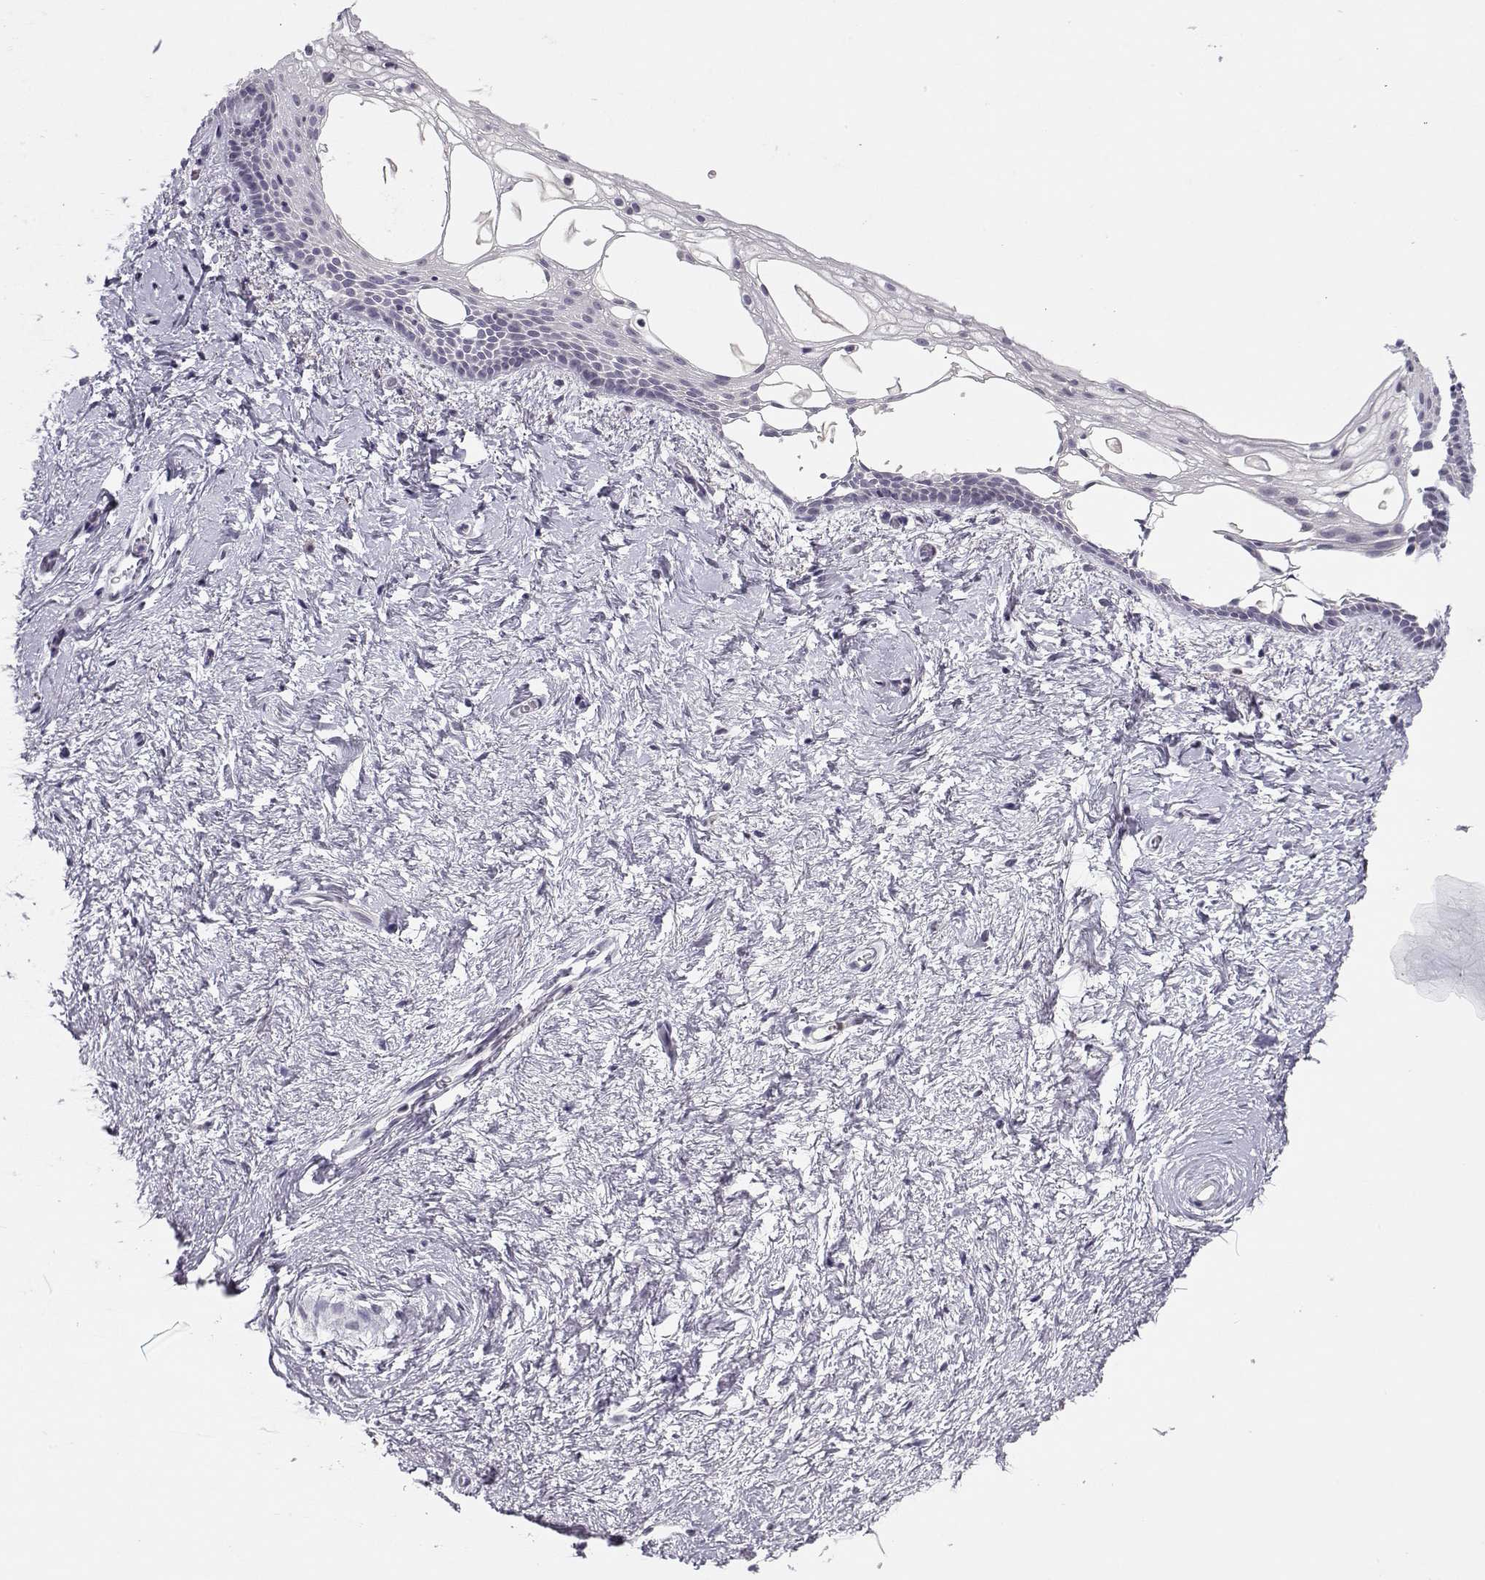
{"staining": {"intensity": "negative", "quantity": "none", "location": "none"}, "tissue": "vagina", "cell_type": "Squamous epithelial cells", "image_type": "normal", "snomed": [{"axis": "morphology", "description": "Normal tissue, NOS"}, {"axis": "topography", "description": "Vagina"}], "caption": "This micrograph is of benign vagina stained with immunohistochemistry to label a protein in brown with the nuclei are counter-stained blue. There is no expression in squamous epithelial cells.", "gene": "C16orf86", "patient": {"sex": "female", "age": 61}}